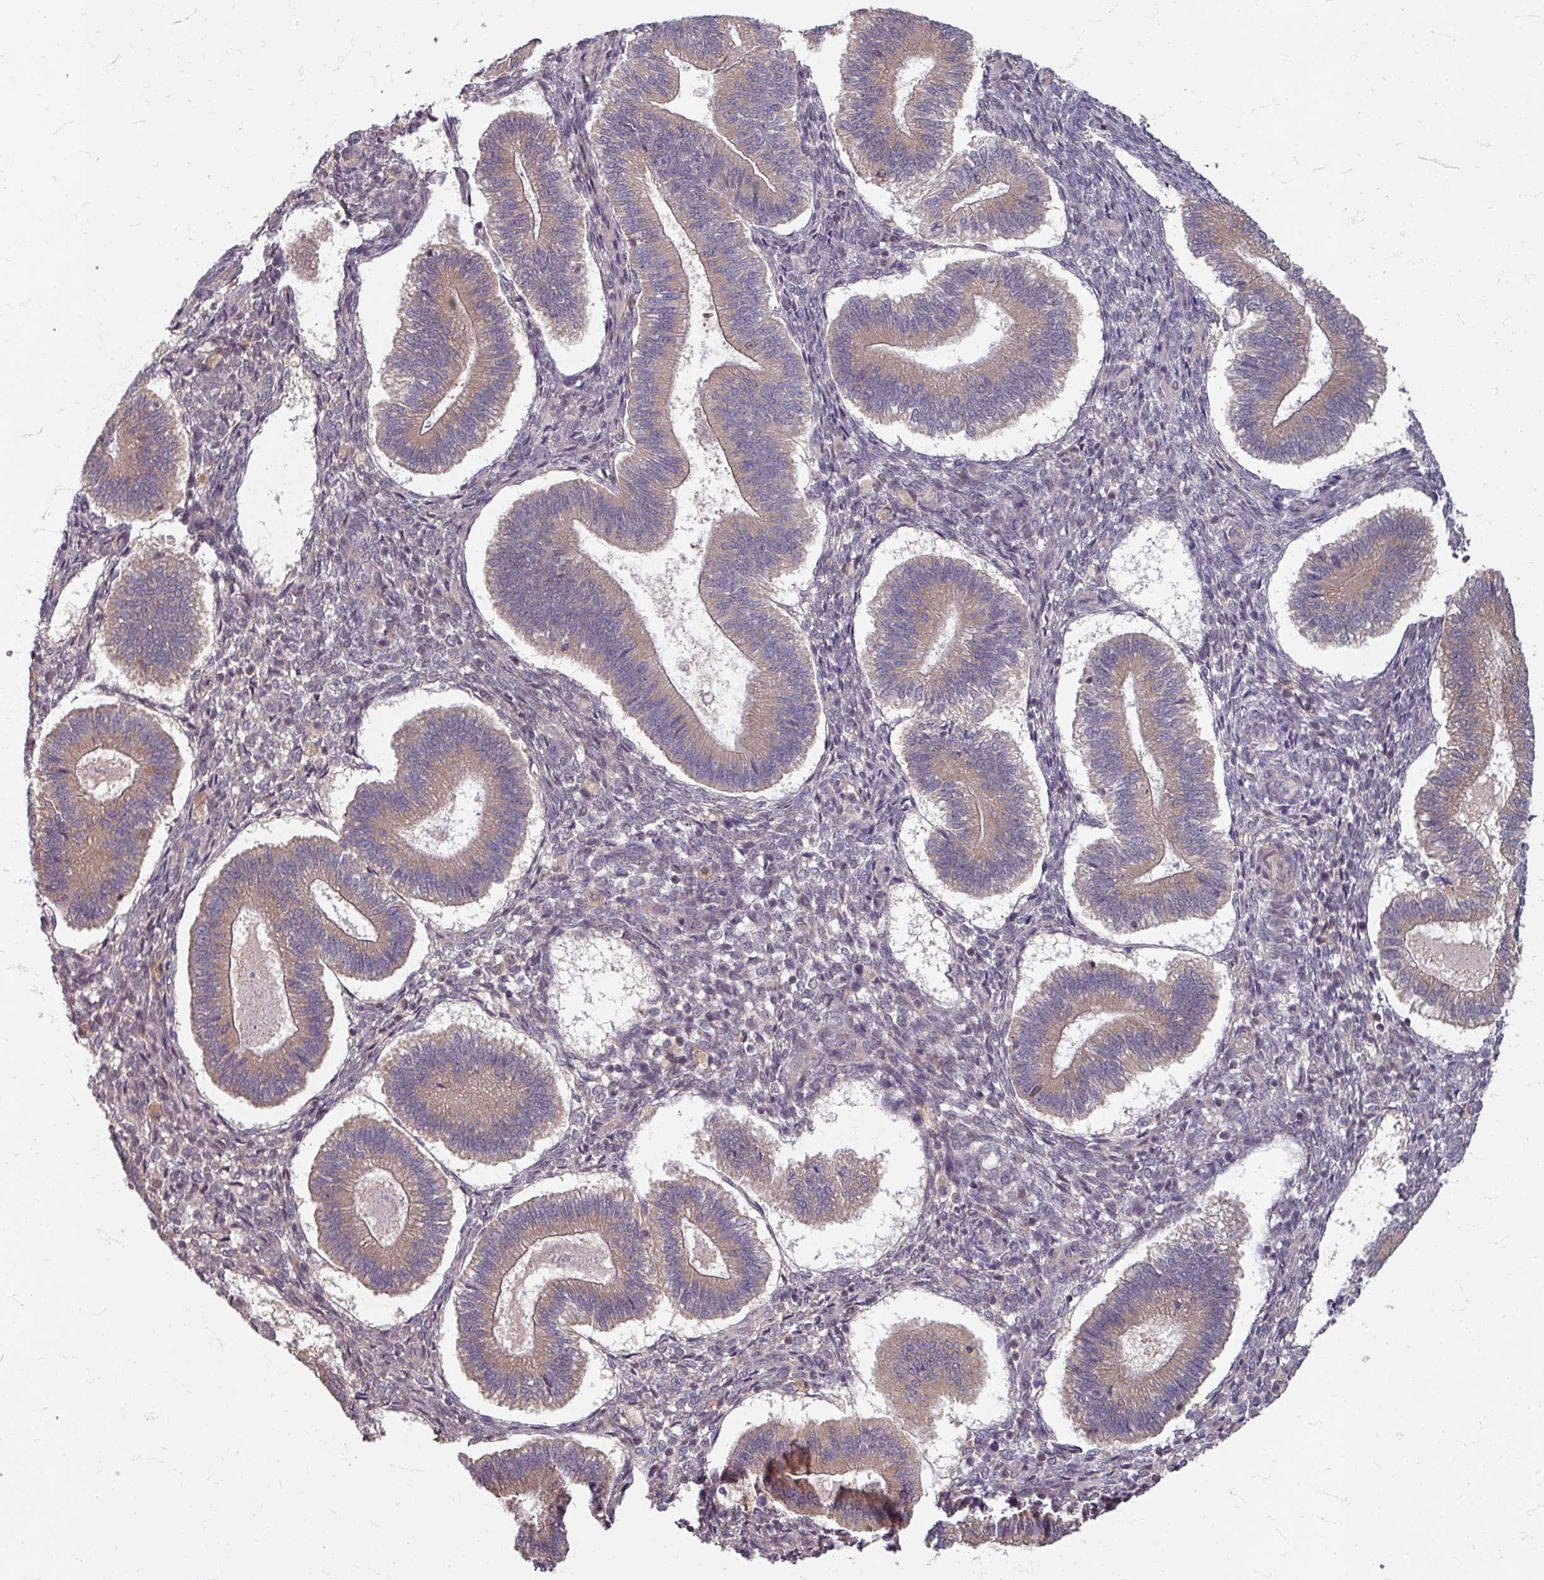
{"staining": {"intensity": "weak", "quantity": "<25%", "location": "cytoplasmic/membranous"}, "tissue": "endometrium", "cell_type": "Cells in endometrial stroma", "image_type": "normal", "snomed": [{"axis": "morphology", "description": "Normal tissue, NOS"}, {"axis": "topography", "description": "Endometrium"}], "caption": "This is a histopathology image of IHC staining of unremarkable endometrium, which shows no staining in cells in endometrial stroma. (Stains: DAB immunohistochemistry (IHC) with hematoxylin counter stain, Microscopy: brightfield microscopy at high magnification).", "gene": "STAM", "patient": {"sex": "female", "age": 25}}